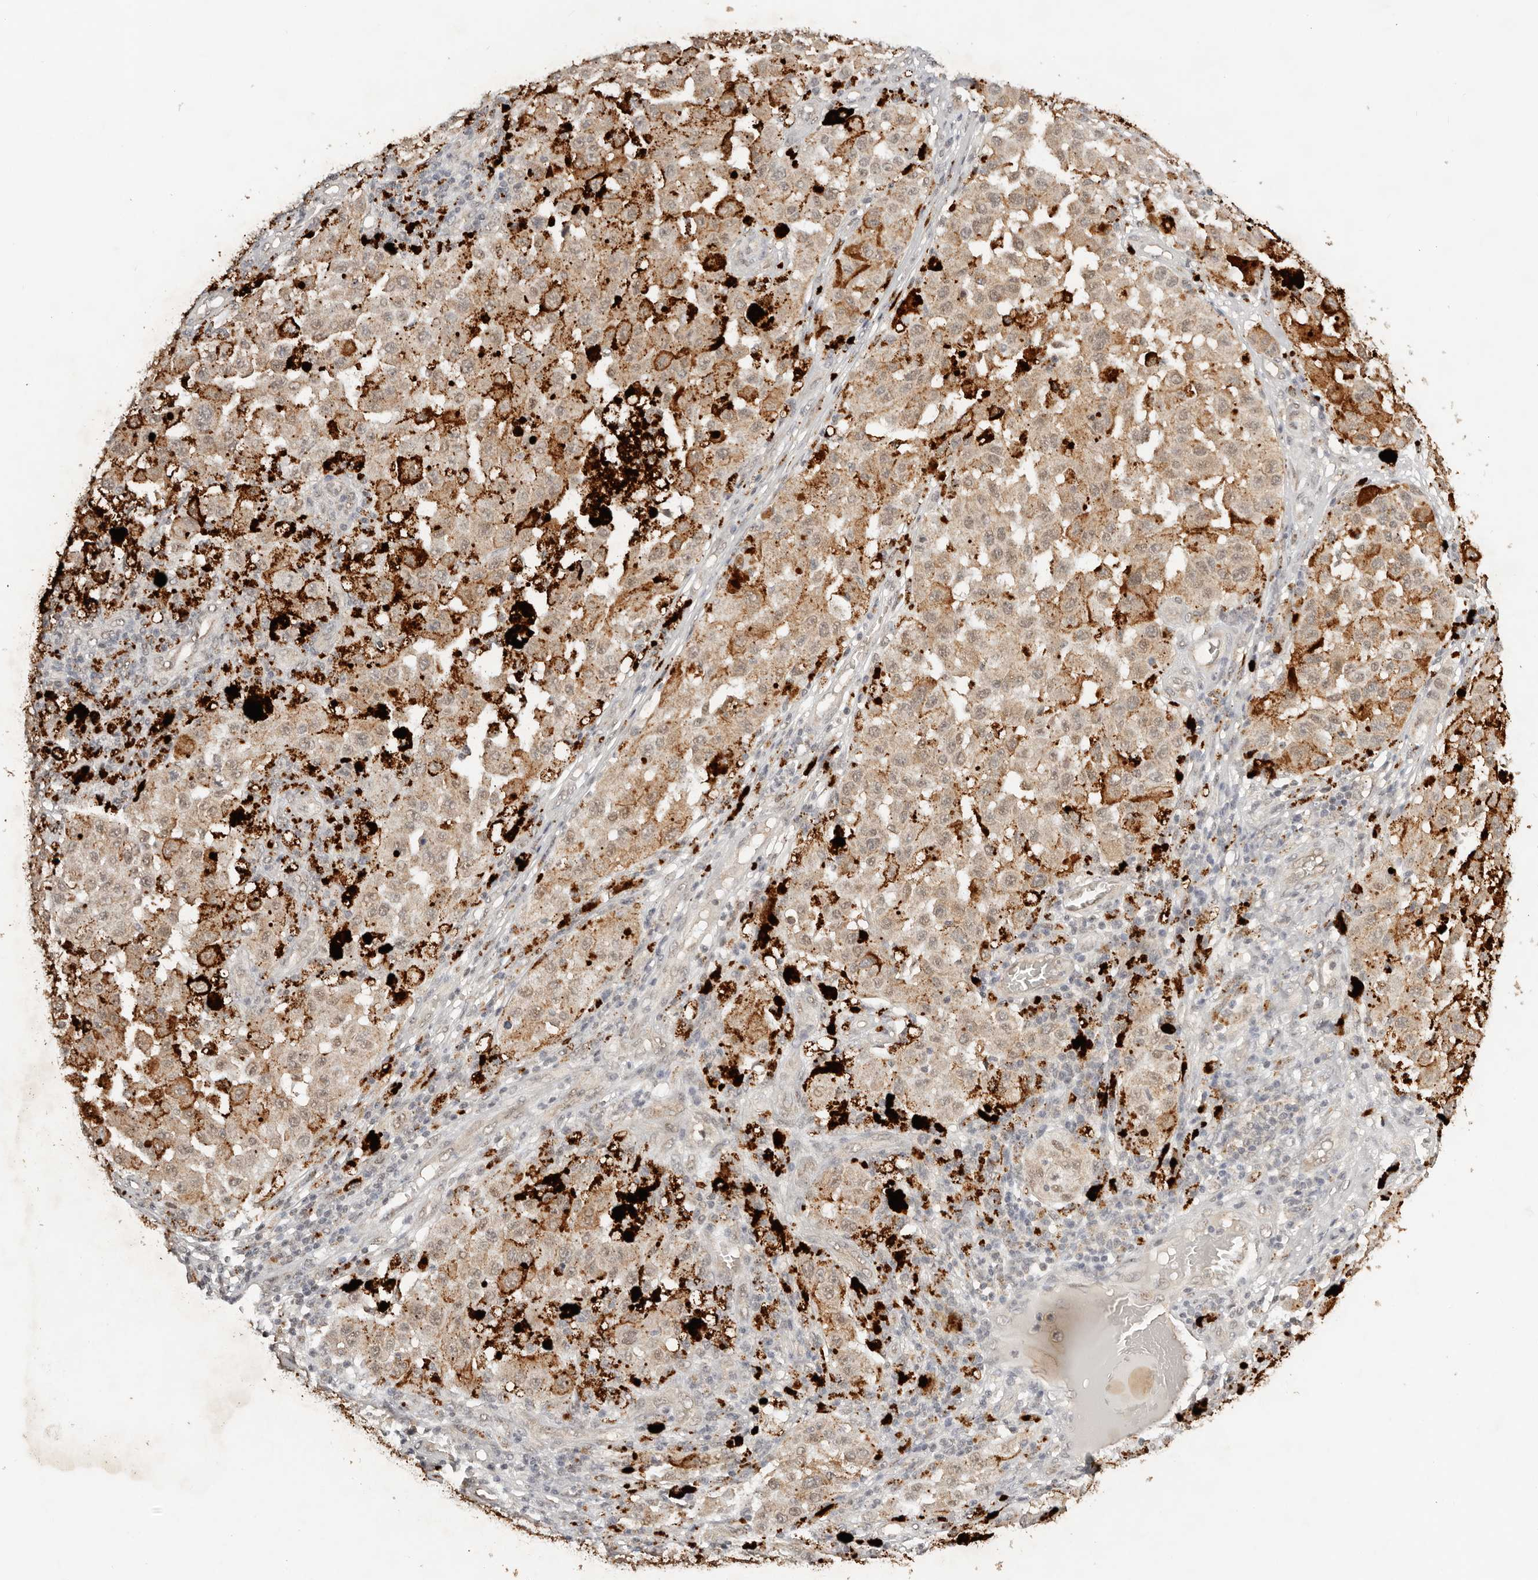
{"staining": {"intensity": "weak", "quantity": ">75%", "location": "cytoplasmic/membranous,nuclear"}, "tissue": "melanoma", "cell_type": "Tumor cells", "image_type": "cancer", "snomed": [{"axis": "morphology", "description": "Malignant melanoma, NOS"}, {"axis": "topography", "description": "Skin"}], "caption": "Protein expression analysis of melanoma displays weak cytoplasmic/membranous and nuclear staining in about >75% of tumor cells.", "gene": "SEC14L1", "patient": {"sex": "female", "age": 64}}